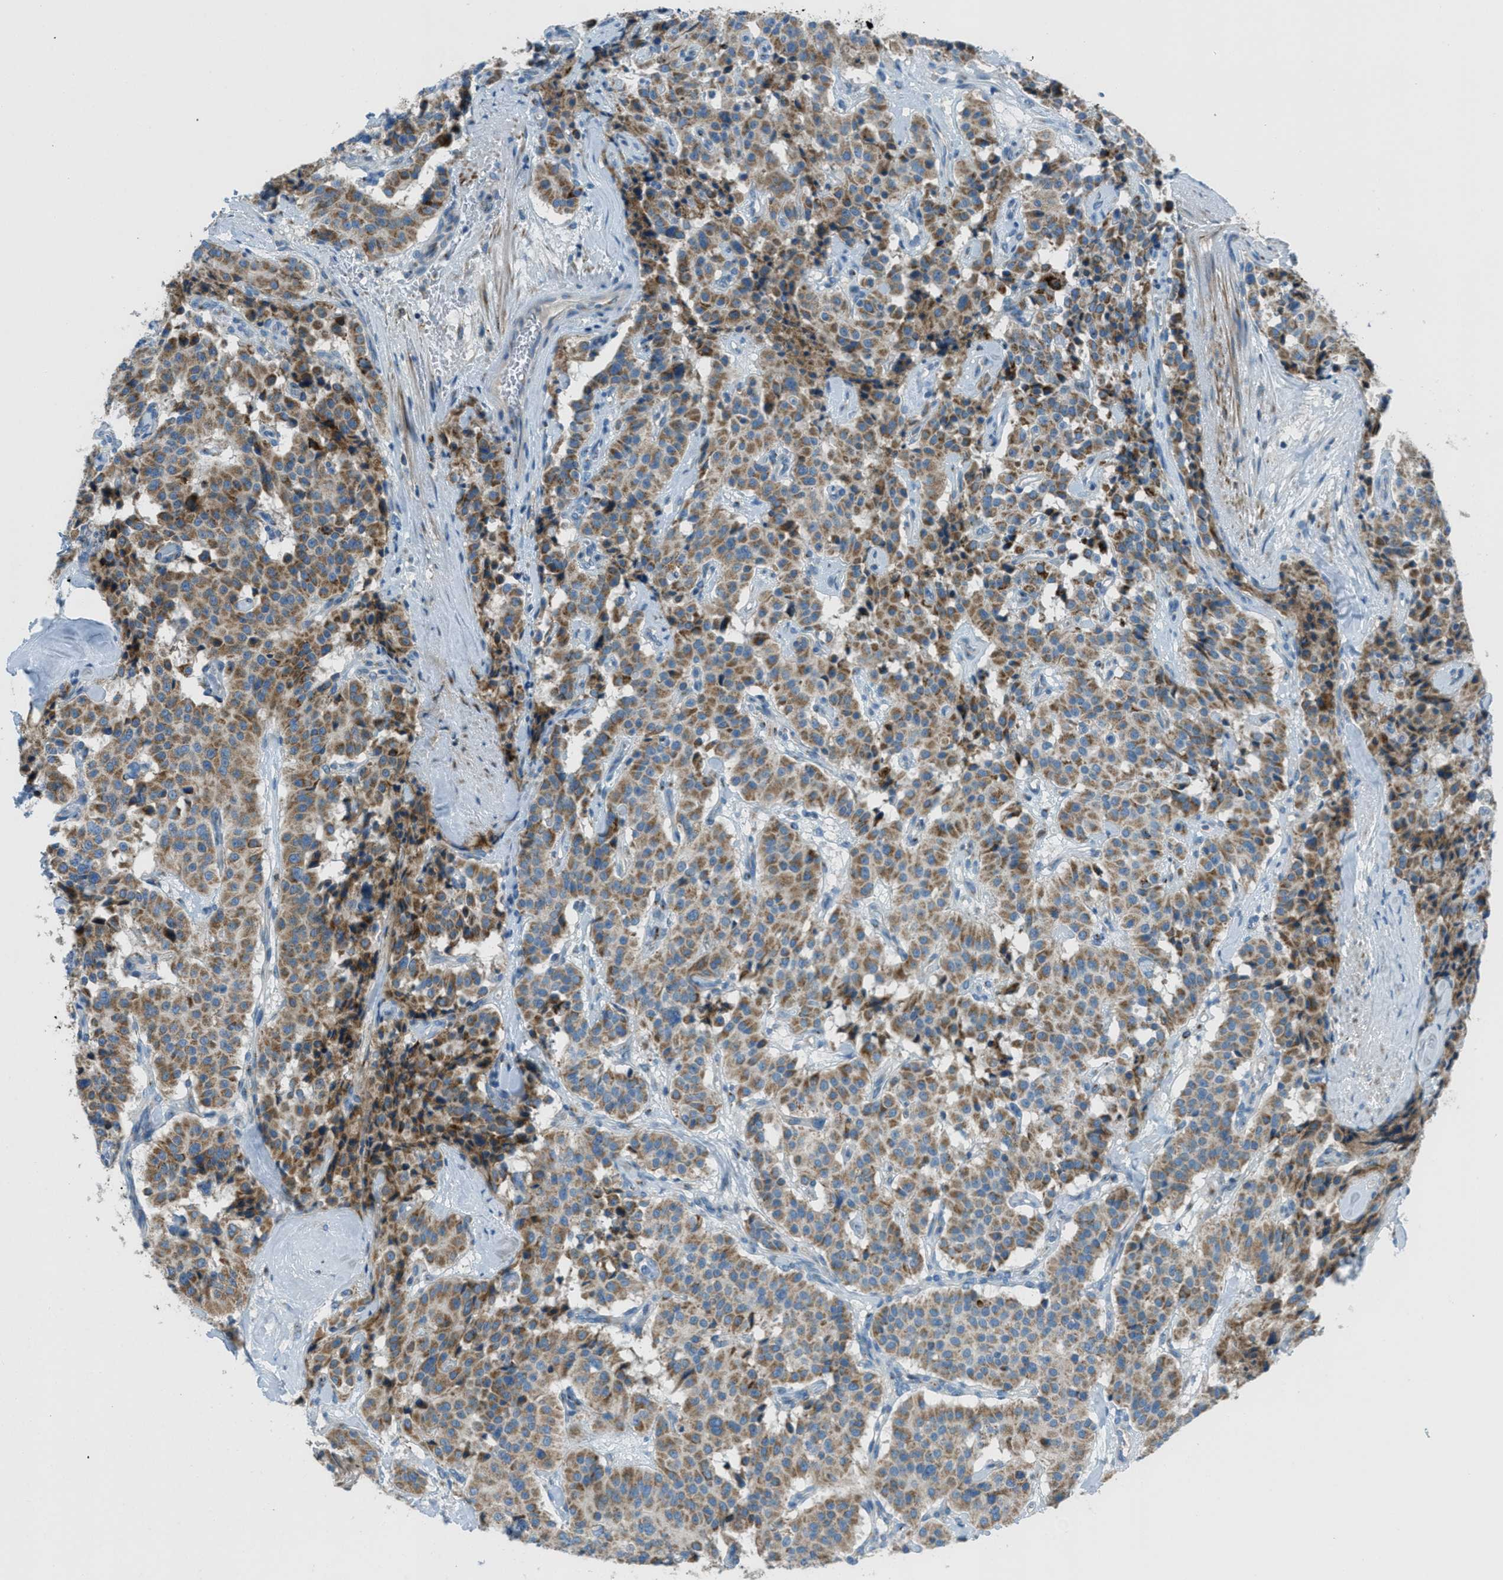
{"staining": {"intensity": "moderate", "quantity": ">75%", "location": "cytoplasmic/membranous"}, "tissue": "carcinoid", "cell_type": "Tumor cells", "image_type": "cancer", "snomed": [{"axis": "morphology", "description": "Carcinoid, malignant, NOS"}, {"axis": "topography", "description": "Lung"}], "caption": "DAB immunohistochemical staining of human carcinoid reveals moderate cytoplasmic/membranous protein expression in about >75% of tumor cells. (IHC, brightfield microscopy, high magnification).", "gene": "BCKDK", "patient": {"sex": "male", "age": 30}}